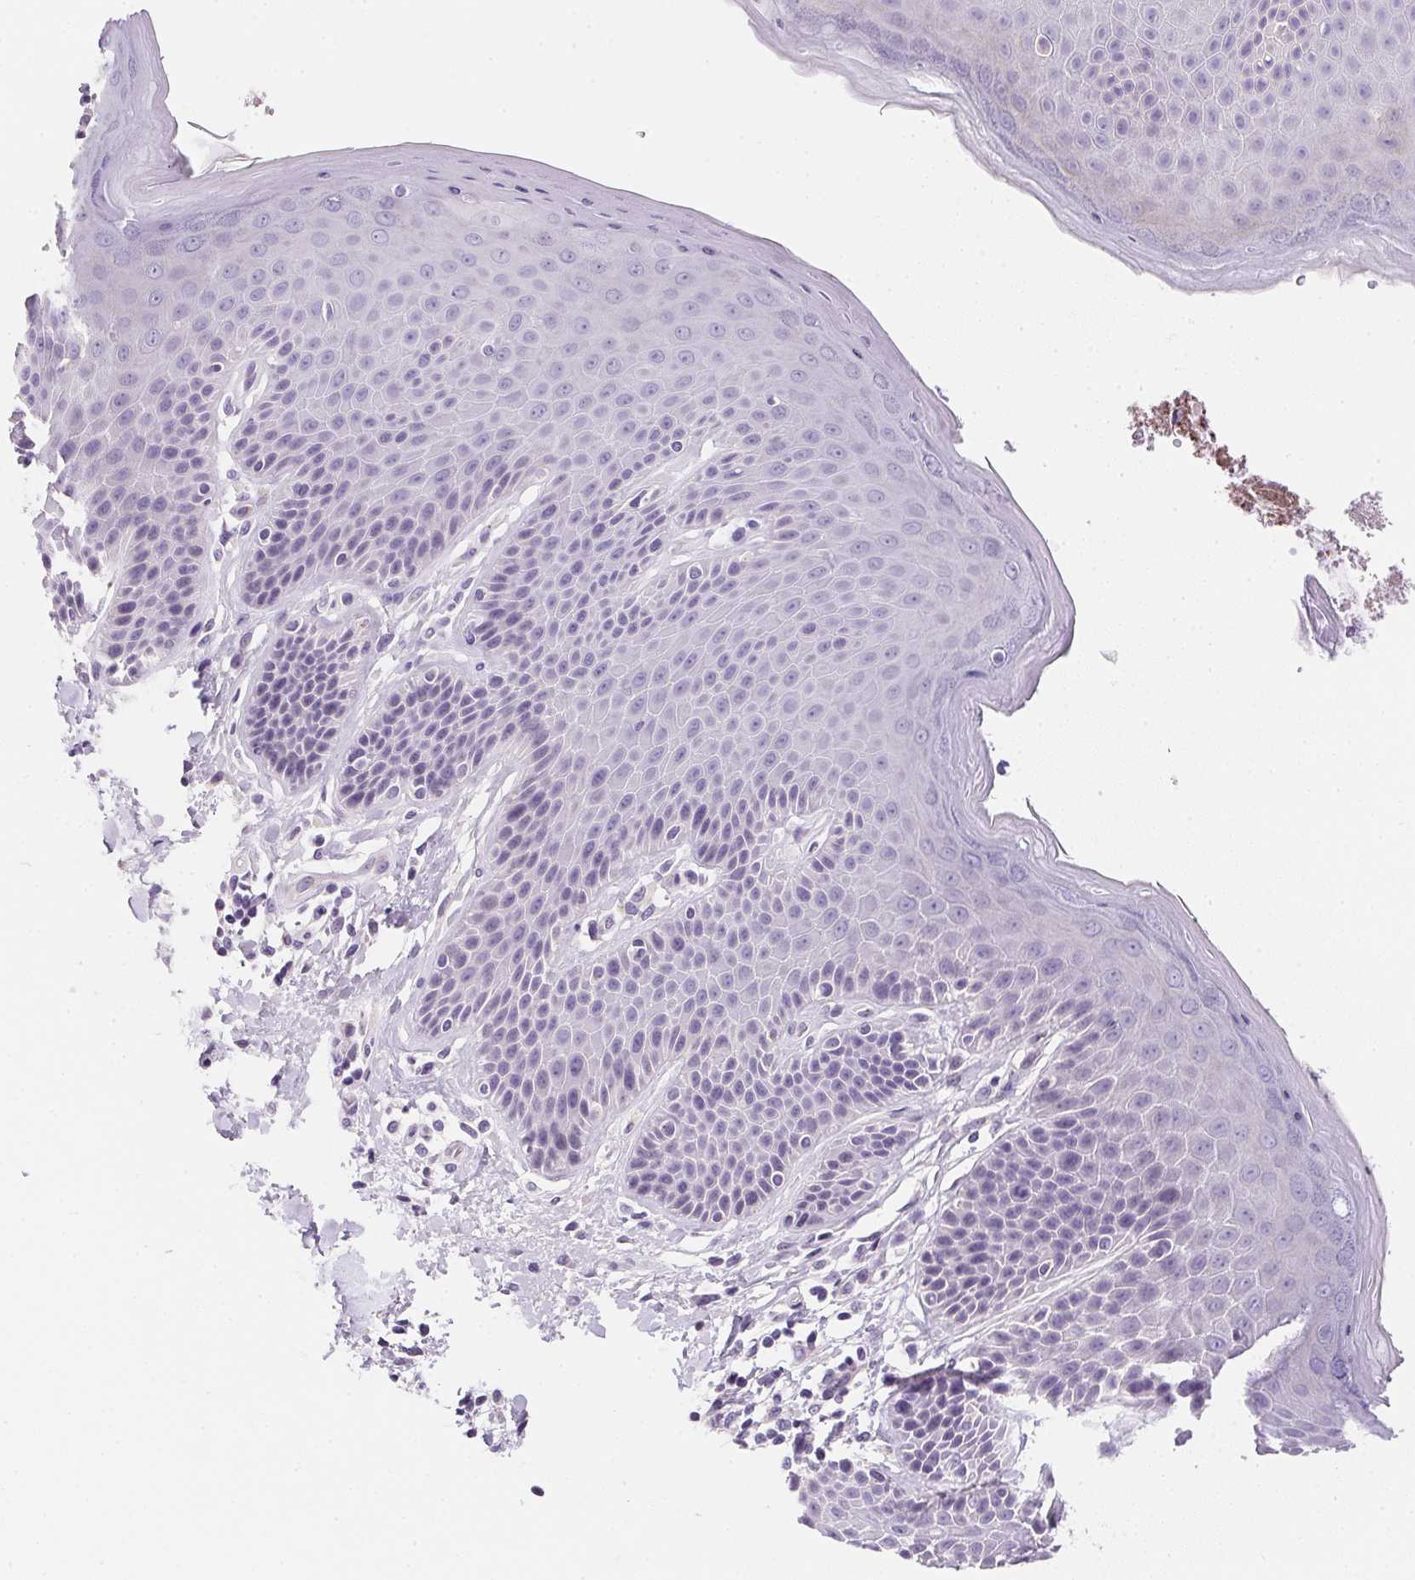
{"staining": {"intensity": "negative", "quantity": "none", "location": "none"}, "tissue": "skin", "cell_type": "Epidermal cells", "image_type": "normal", "snomed": [{"axis": "morphology", "description": "Normal tissue, NOS"}, {"axis": "topography", "description": "Anal"}, {"axis": "topography", "description": "Peripheral nerve tissue"}], "caption": "Immunohistochemistry (IHC) of unremarkable skin reveals no staining in epidermal cells.", "gene": "AQP5", "patient": {"sex": "male", "age": 51}}